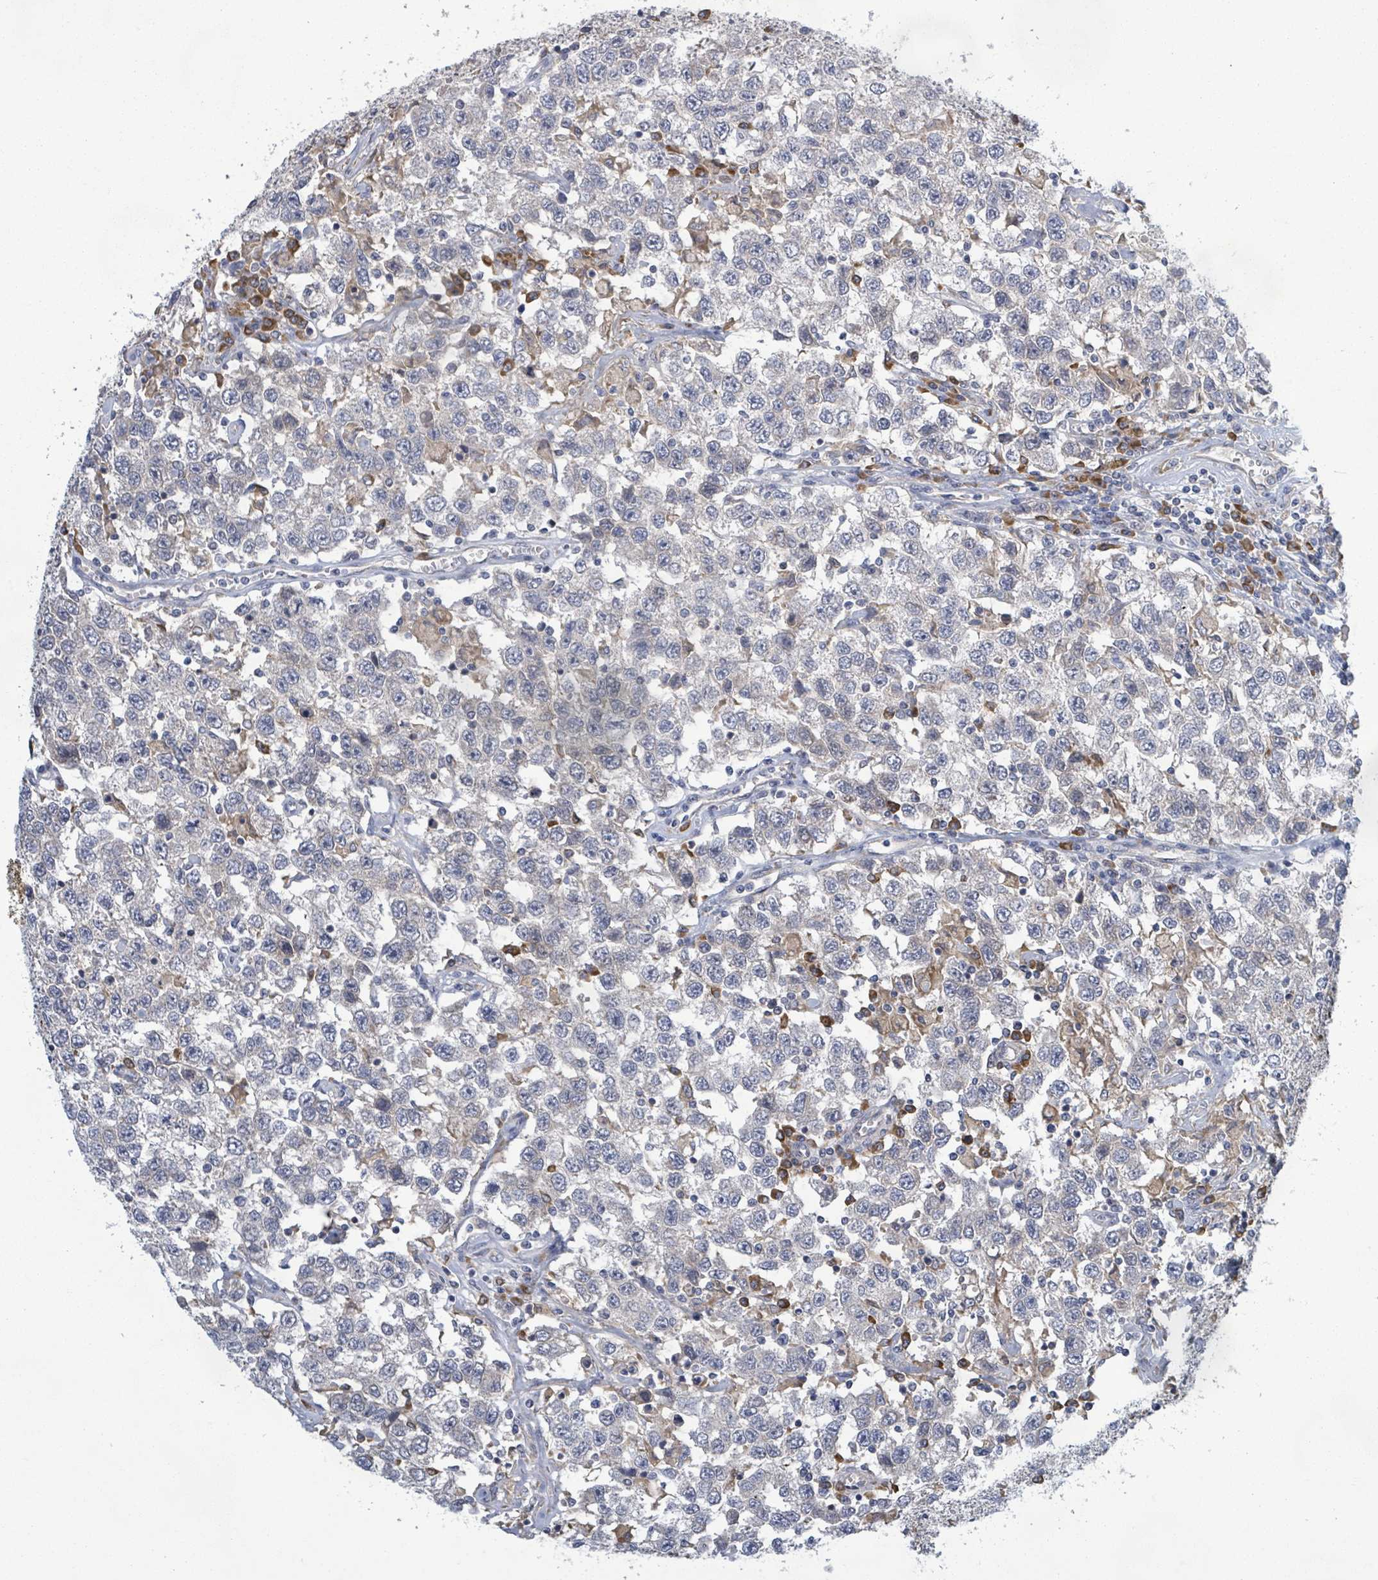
{"staining": {"intensity": "negative", "quantity": "none", "location": "none"}, "tissue": "testis cancer", "cell_type": "Tumor cells", "image_type": "cancer", "snomed": [{"axis": "morphology", "description": "Seminoma, NOS"}, {"axis": "topography", "description": "Testis"}], "caption": "Histopathology image shows no protein positivity in tumor cells of seminoma (testis) tissue.", "gene": "ATP13A1", "patient": {"sex": "male", "age": 41}}